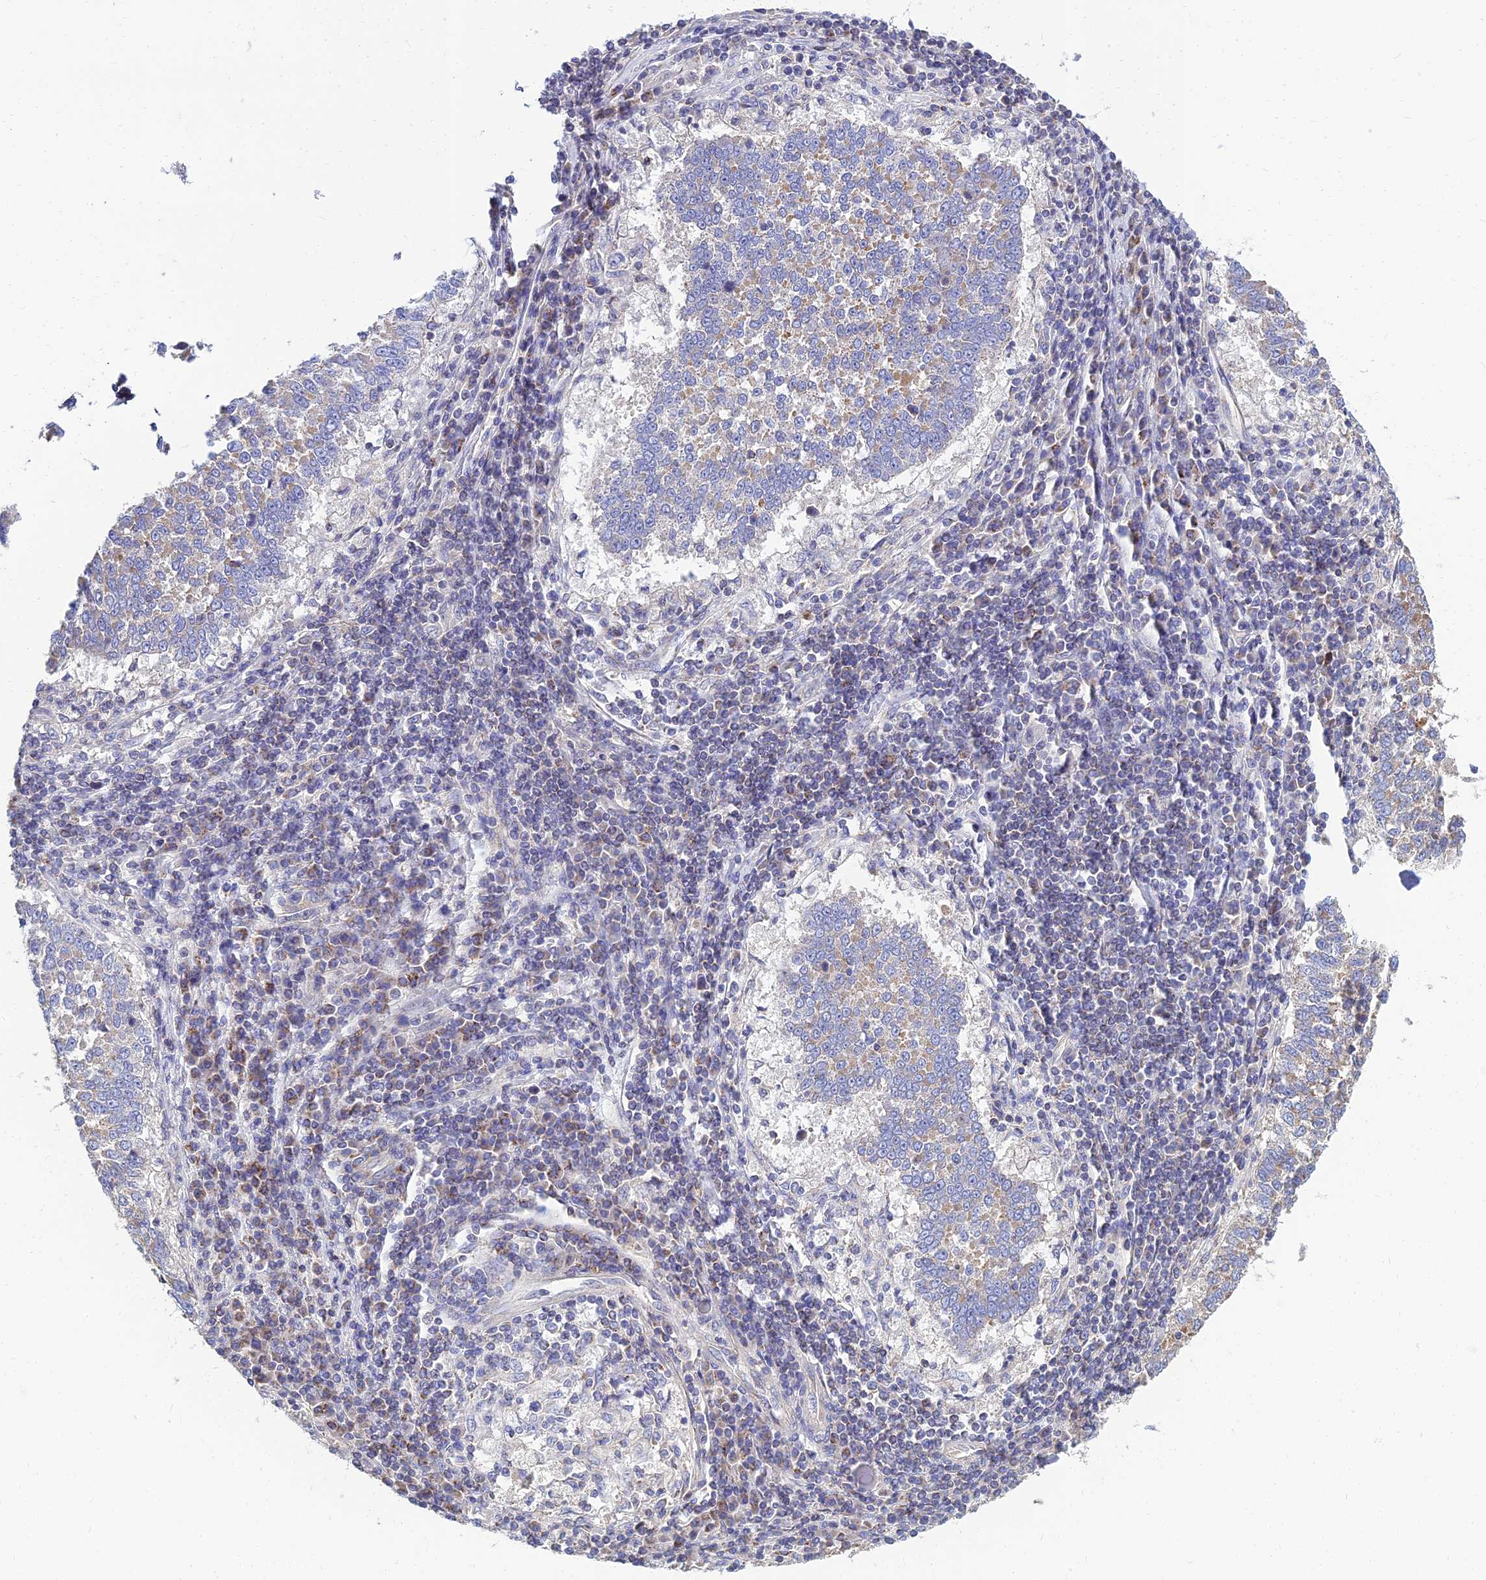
{"staining": {"intensity": "weak", "quantity": "25%-75%", "location": "cytoplasmic/membranous"}, "tissue": "lung cancer", "cell_type": "Tumor cells", "image_type": "cancer", "snomed": [{"axis": "morphology", "description": "Squamous cell carcinoma, NOS"}, {"axis": "topography", "description": "Lung"}], "caption": "DAB immunohistochemical staining of human lung squamous cell carcinoma reveals weak cytoplasmic/membranous protein expression in about 25%-75% of tumor cells.", "gene": "NPY", "patient": {"sex": "male", "age": 73}}